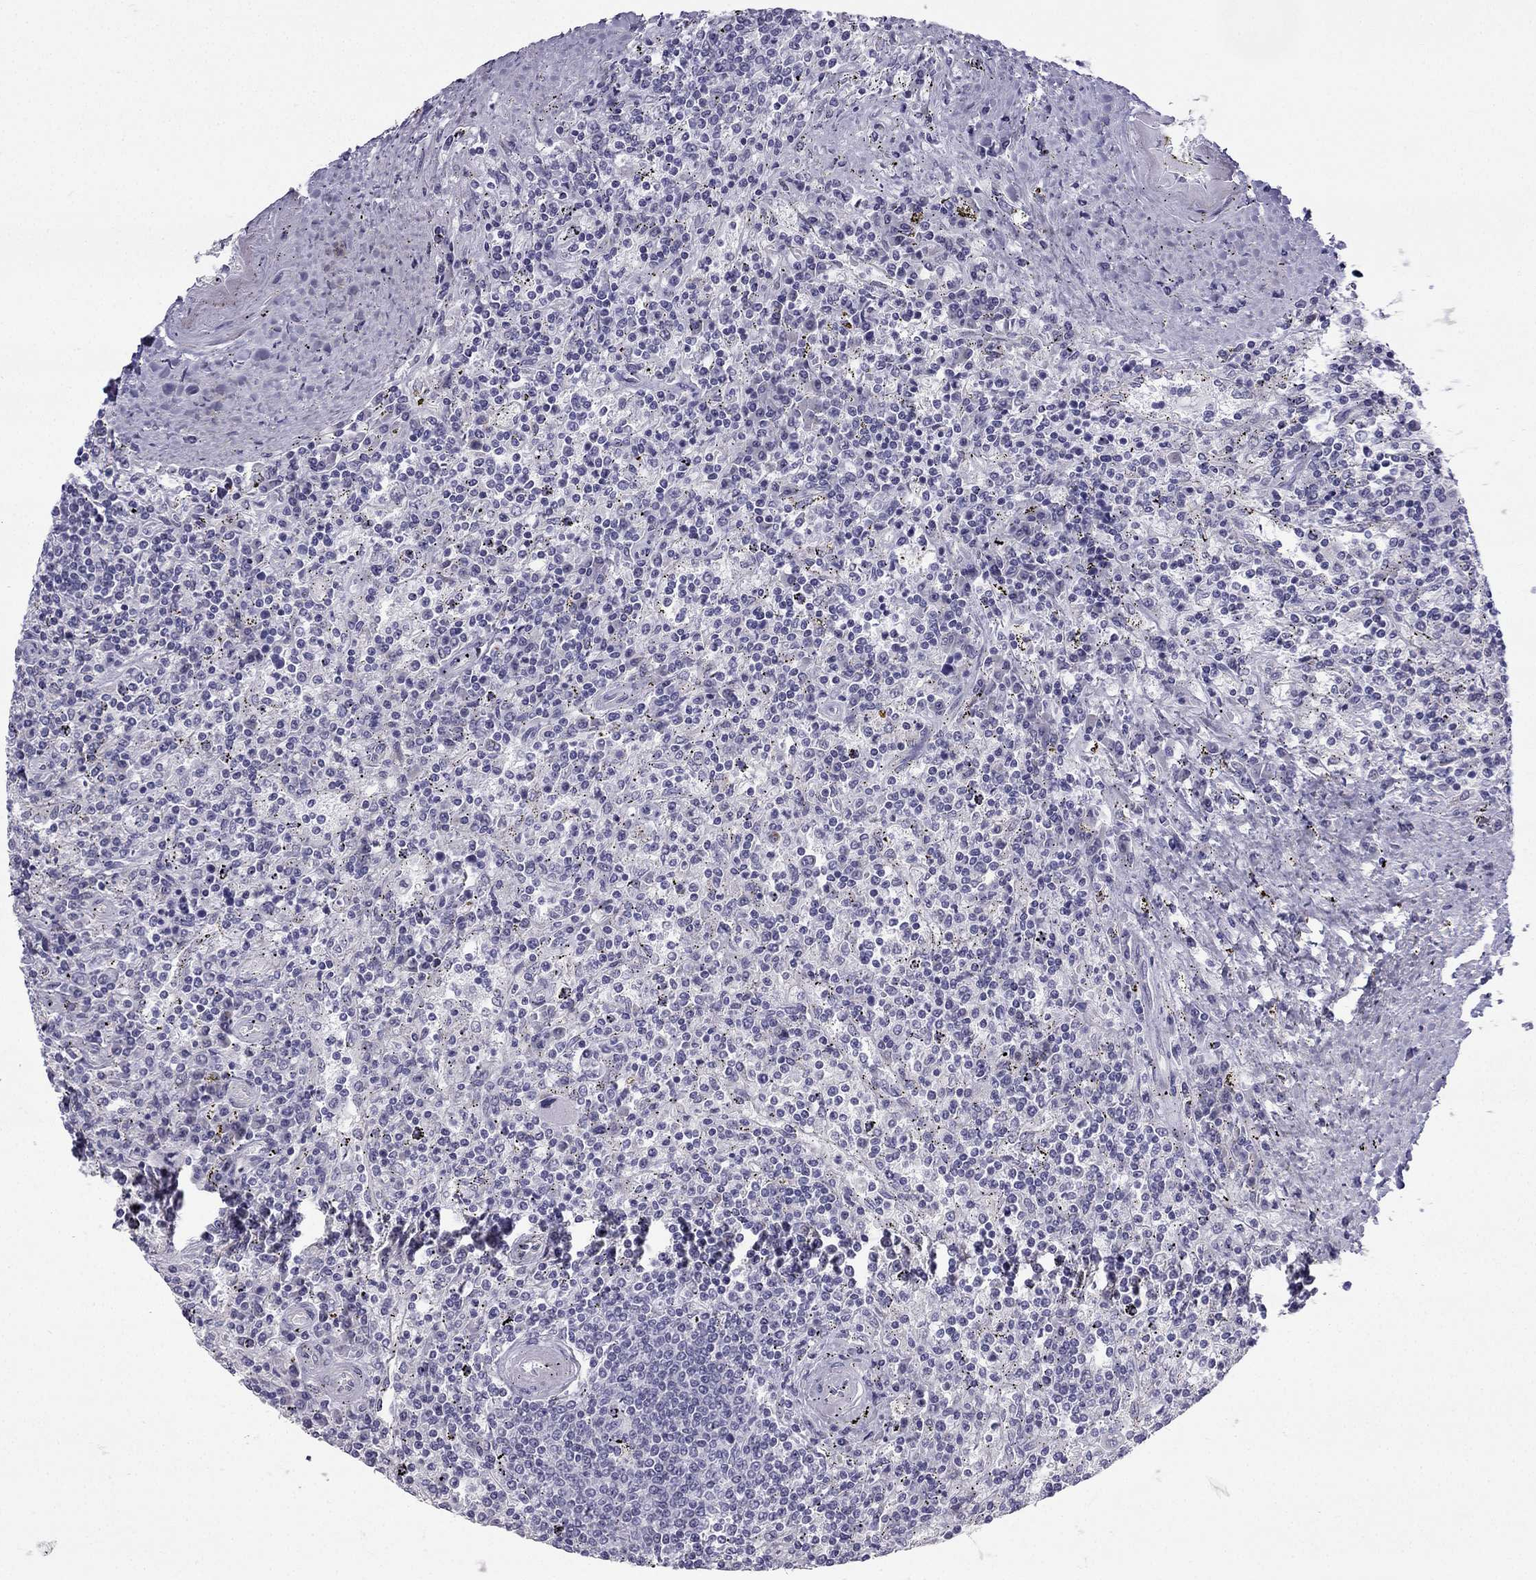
{"staining": {"intensity": "negative", "quantity": "none", "location": "none"}, "tissue": "lymphoma", "cell_type": "Tumor cells", "image_type": "cancer", "snomed": [{"axis": "morphology", "description": "Malignant lymphoma, non-Hodgkin's type, Low grade"}, {"axis": "topography", "description": "Spleen"}], "caption": "The photomicrograph displays no significant staining in tumor cells of lymphoma. (DAB (3,3'-diaminobenzidine) immunohistochemistry visualized using brightfield microscopy, high magnification).", "gene": "CFAP53", "patient": {"sex": "male", "age": 62}}